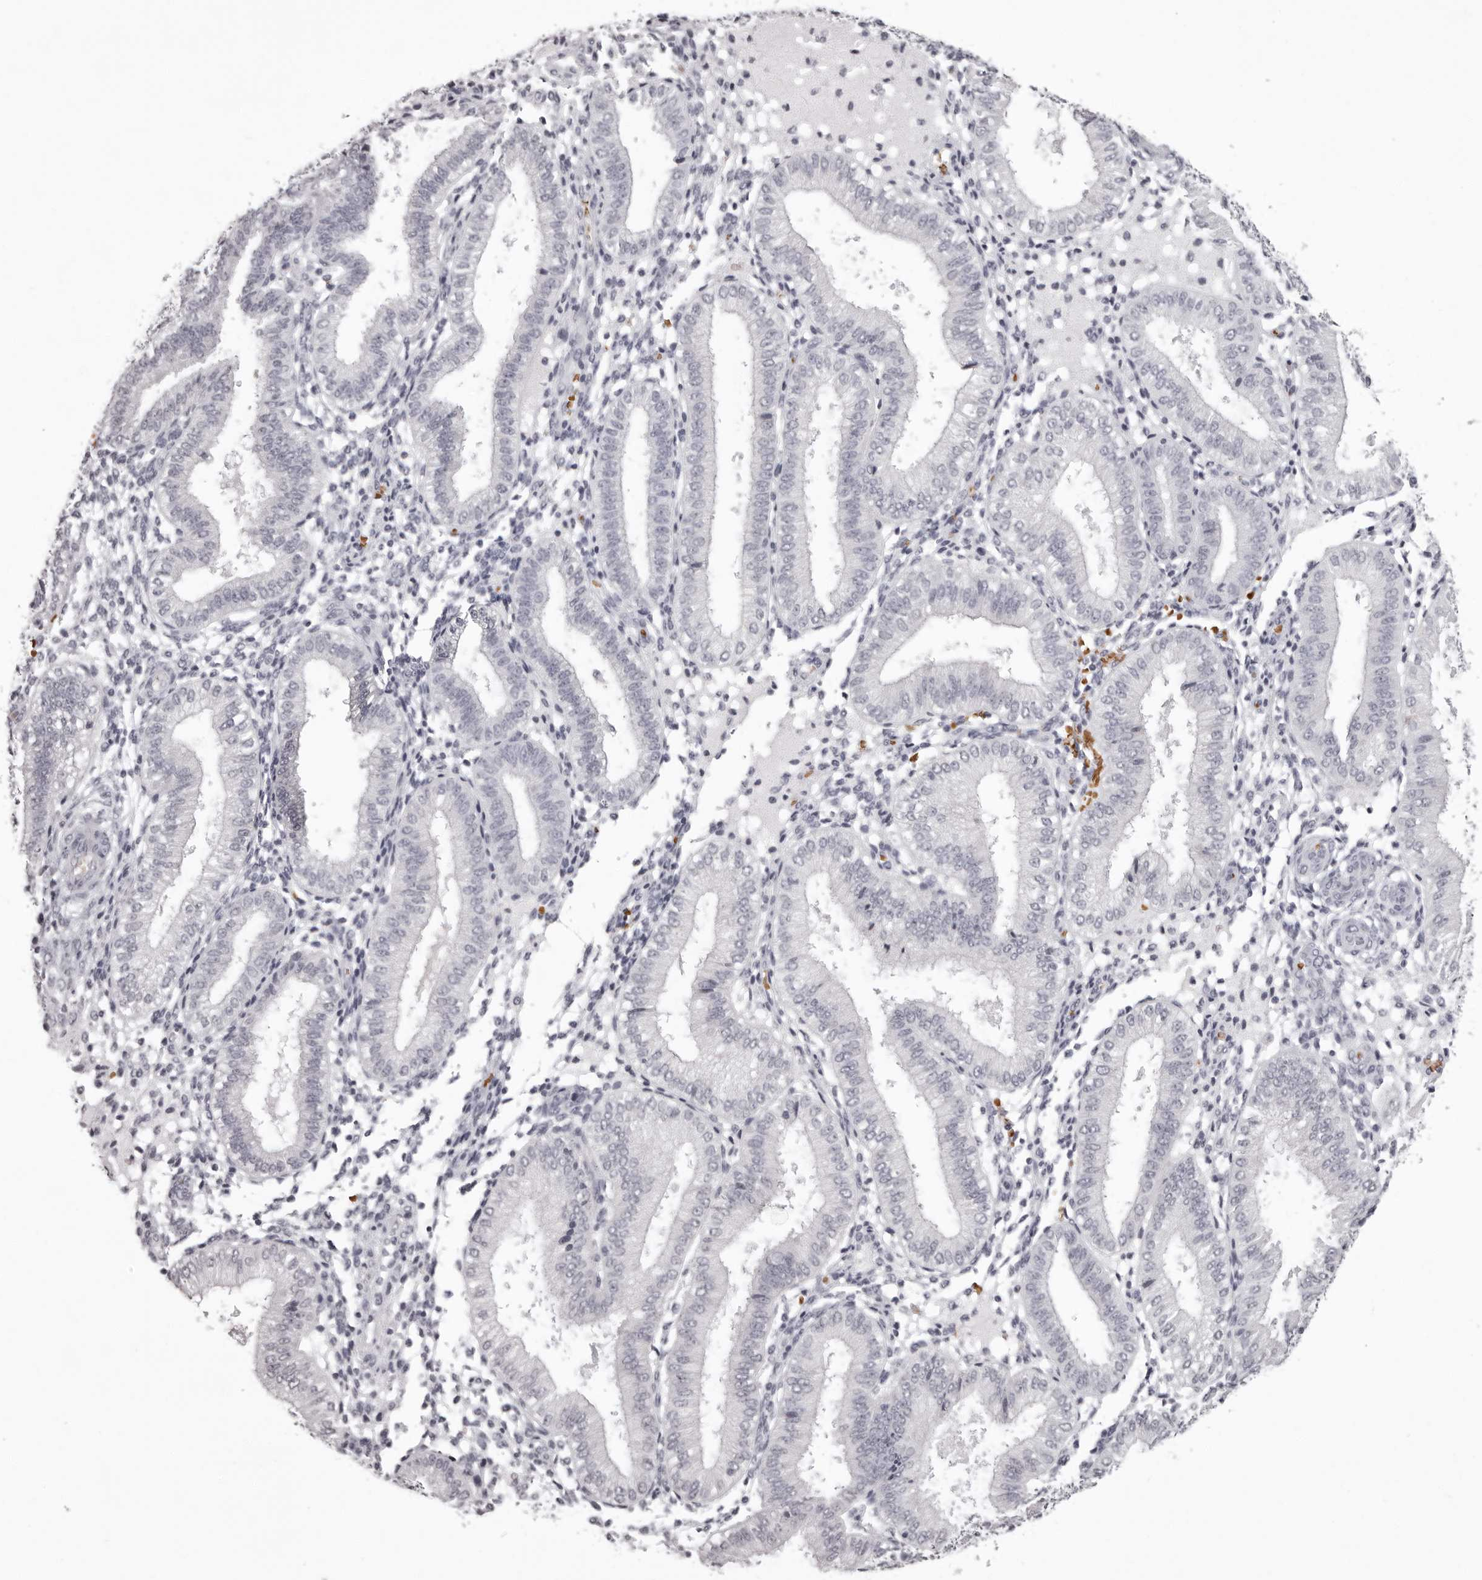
{"staining": {"intensity": "negative", "quantity": "none", "location": "none"}, "tissue": "endometrium", "cell_type": "Cells in endometrial stroma", "image_type": "normal", "snomed": [{"axis": "morphology", "description": "Normal tissue, NOS"}, {"axis": "topography", "description": "Endometrium"}], "caption": "An immunohistochemistry image of unremarkable endometrium is shown. There is no staining in cells in endometrial stroma of endometrium. (Immunohistochemistry (ihc), brightfield microscopy, high magnification).", "gene": "C8orf74", "patient": {"sex": "female", "age": 39}}